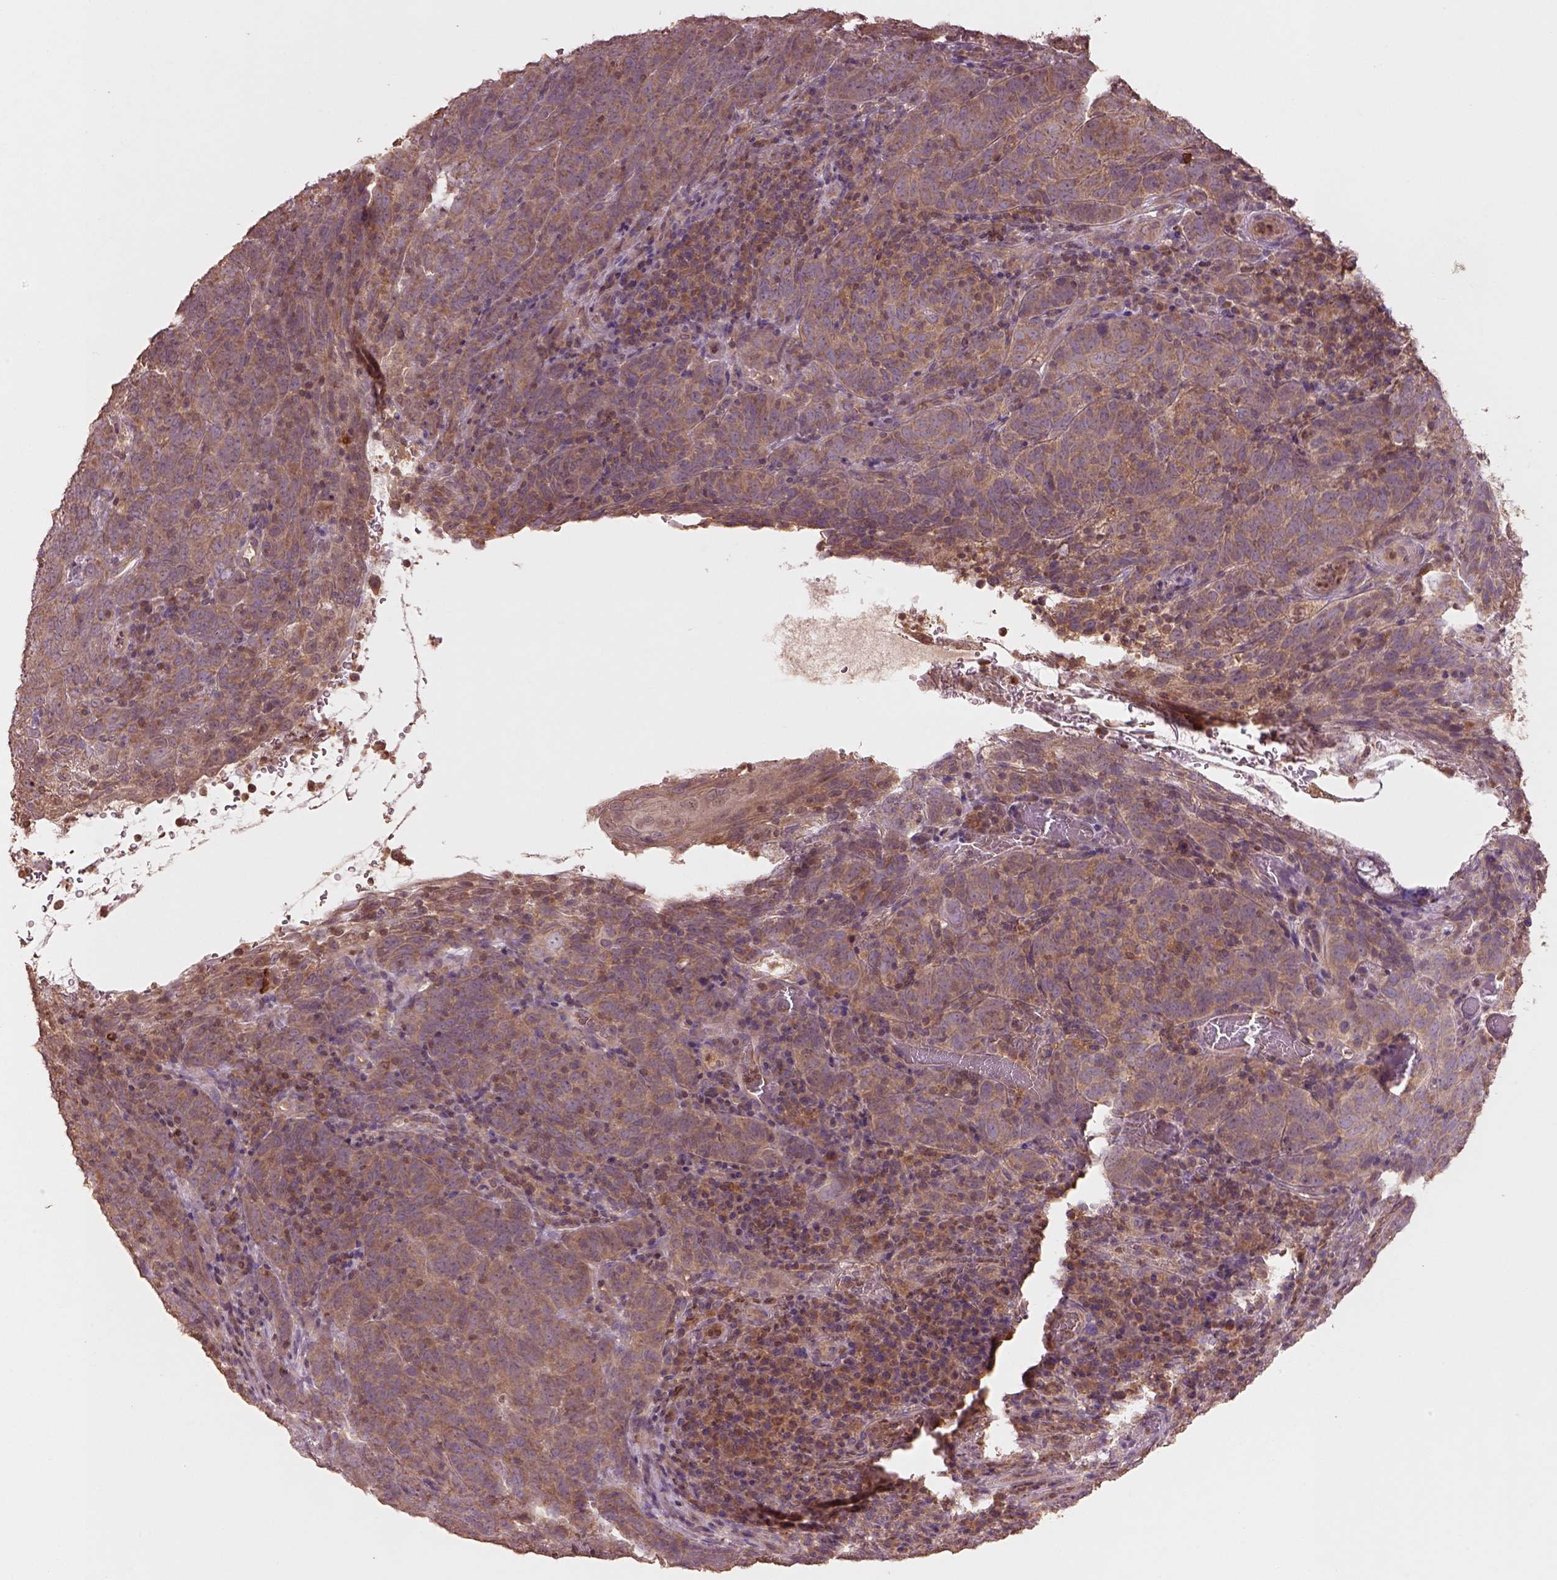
{"staining": {"intensity": "strong", "quantity": "25%-75%", "location": "cytoplasmic/membranous"}, "tissue": "skin cancer", "cell_type": "Tumor cells", "image_type": "cancer", "snomed": [{"axis": "morphology", "description": "Squamous cell carcinoma, NOS"}, {"axis": "topography", "description": "Skin"}, {"axis": "topography", "description": "Anal"}], "caption": "Protein staining of skin squamous cell carcinoma tissue displays strong cytoplasmic/membranous expression in about 25%-75% of tumor cells. Using DAB (3,3'-diaminobenzidine) (brown) and hematoxylin (blue) stains, captured at high magnification using brightfield microscopy.", "gene": "TRADD", "patient": {"sex": "female", "age": 51}}